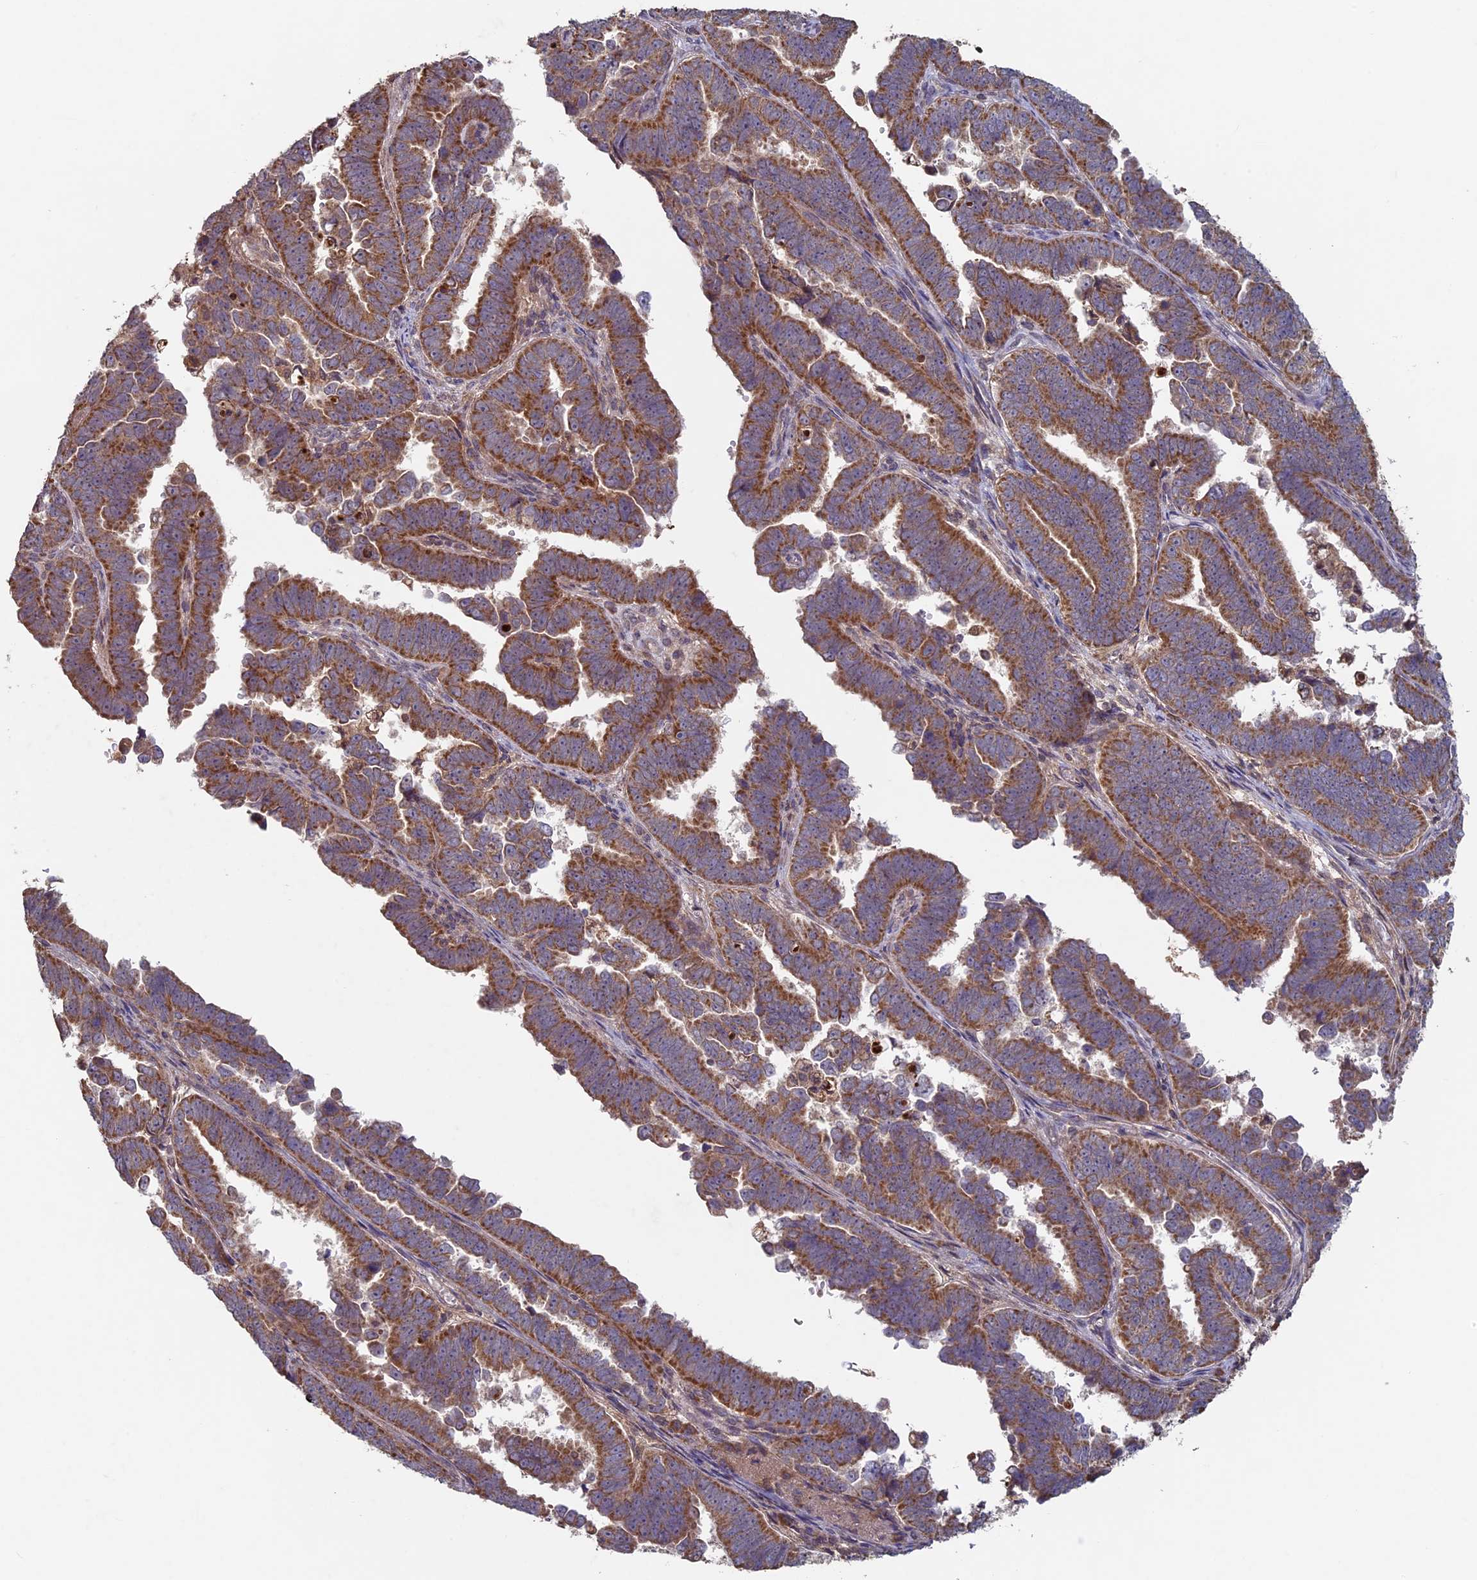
{"staining": {"intensity": "strong", "quantity": ">75%", "location": "cytoplasmic/membranous"}, "tissue": "endometrial cancer", "cell_type": "Tumor cells", "image_type": "cancer", "snomed": [{"axis": "morphology", "description": "Adenocarcinoma, NOS"}, {"axis": "topography", "description": "Endometrium"}], "caption": "High-power microscopy captured an immunohistochemistry (IHC) histopathology image of endometrial adenocarcinoma, revealing strong cytoplasmic/membranous expression in about >75% of tumor cells. (brown staining indicates protein expression, while blue staining denotes nuclei).", "gene": "RCCD1", "patient": {"sex": "female", "age": 75}}